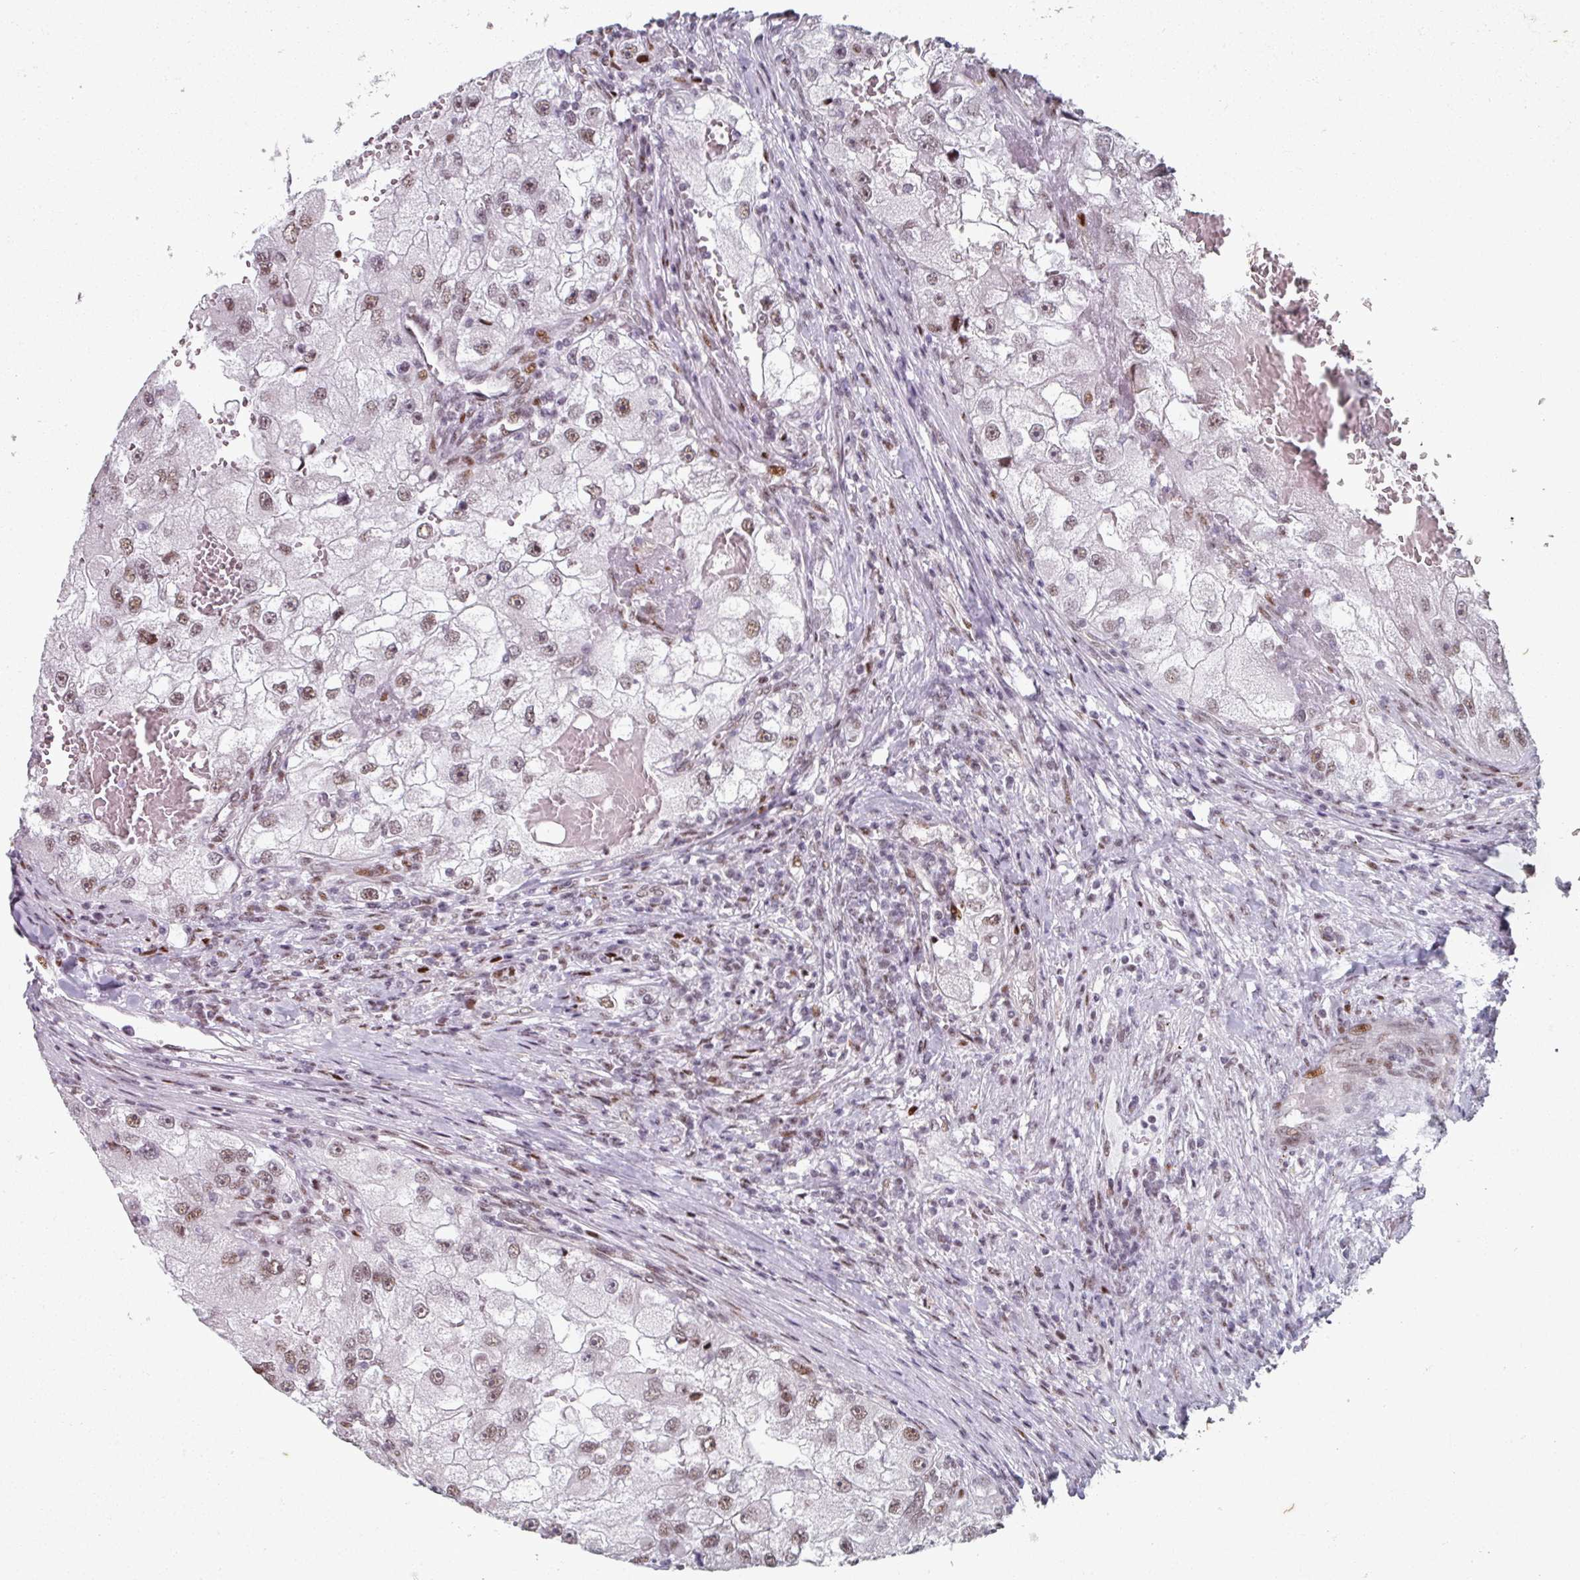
{"staining": {"intensity": "moderate", "quantity": ">75%", "location": "nuclear"}, "tissue": "renal cancer", "cell_type": "Tumor cells", "image_type": "cancer", "snomed": [{"axis": "morphology", "description": "Adenocarcinoma, NOS"}, {"axis": "topography", "description": "Kidney"}], "caption": "Human renal cancer (adenocarcinoma) stained with a brown dye exhibits moderate nuclear positive expression in about >75% of tumor cells.", "gene": "SF3B5", "patient": {"sex": "male", "age": 63}}